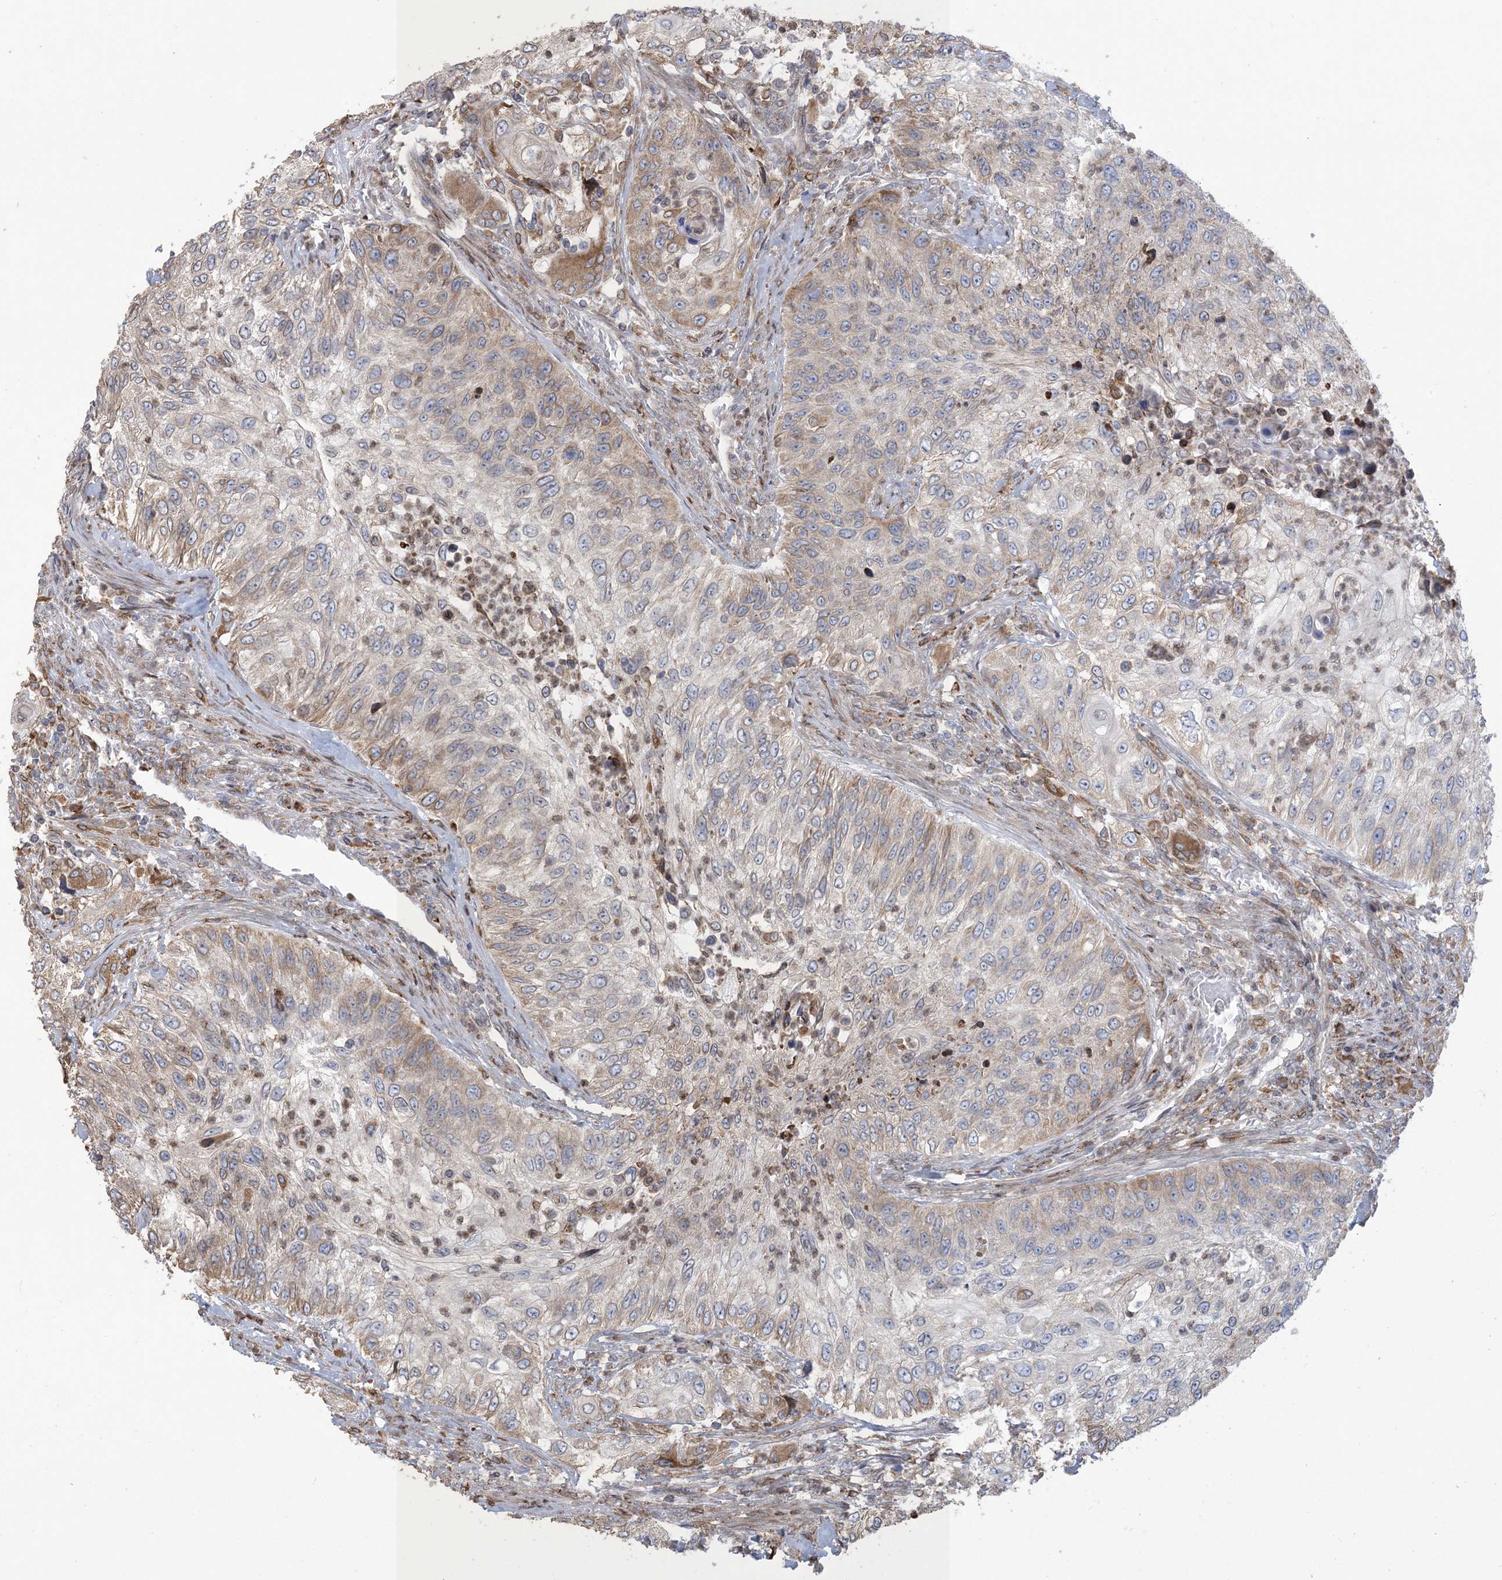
{"staining": {"intensity": "weak", "quantity": ">75%", "location": "cytoplasmic/membranous"}, "tissue": "urothelial cancer", "cell_type": "Tumor cells", "image_type": "cancer", "snomed": [{"axis": "morphology", "description": "Urothelial carcinoma, High grade"}, {"axis": "topography", "description": "Urinary bladder"}], "caption": "Tumor cells reveal low levels of weak cytoplasmic/membranous staining in about >75% of cells in urothelial carcinoma (high-grade). Nuclei are stained in blue.", "gene": "SHANK1", "patient": {"sex": "female", "age": 60}}